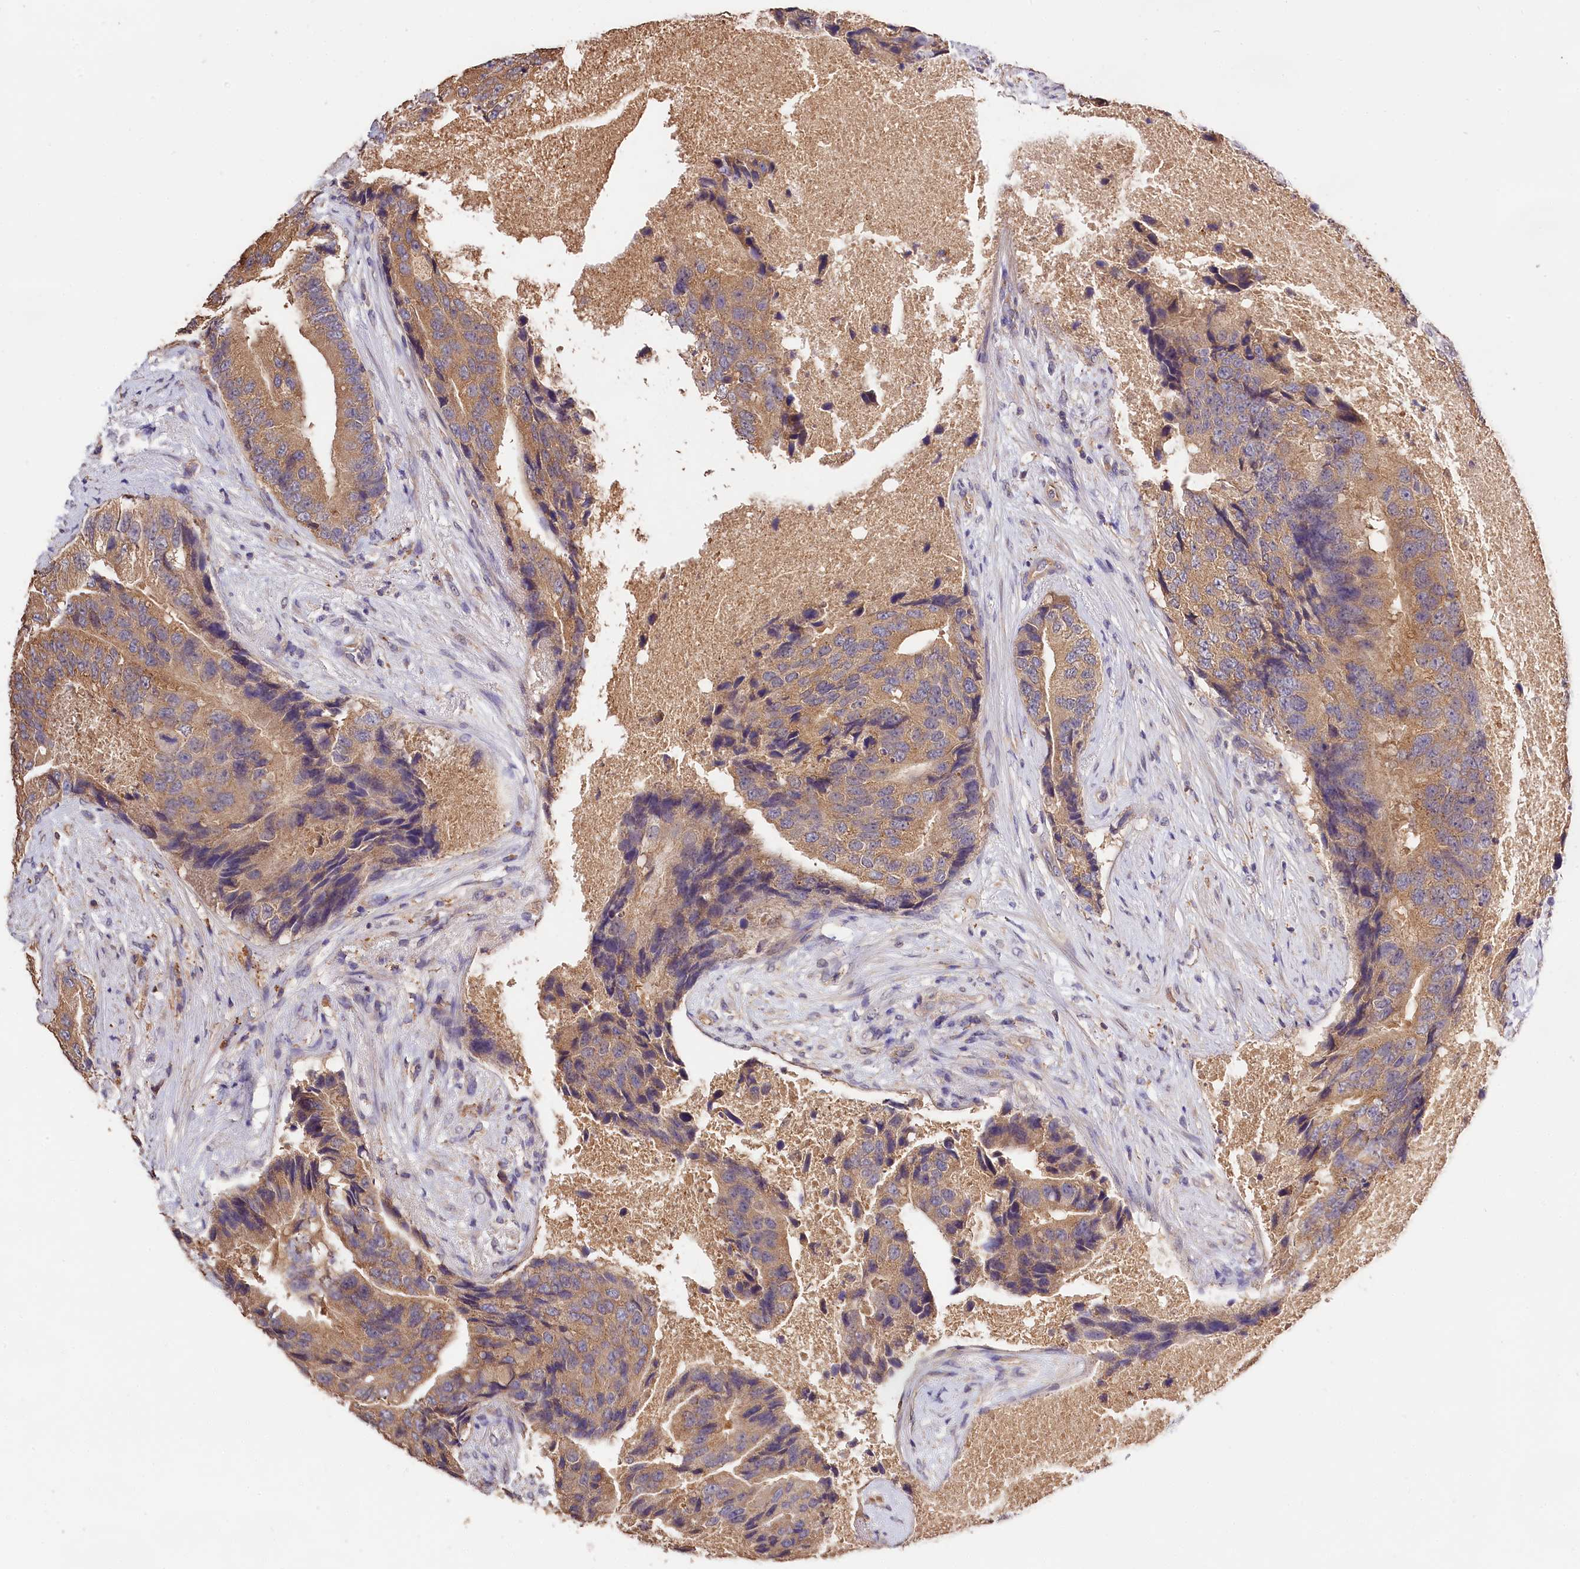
{"staining": {"intensity": "moderate", "quantity": ">75%", "location": "cytoplasmic/membranous"}, "tissue": "prostate cancer", "cell_type": "Tumor cells", "image_type": "cancer", "snomed": [{"axis": "morphology", "description": "Adenocarcinoma, High grade"}, {"axis": "topography", "description": "Prostate"}], "caption": "Moderate cytoplasmic/membranous protein expression is identified in about >75% of tumor cells in high-grade adenocarcinoma (prostate). (brown staining indicates protein expression, while blue staining denotes nuclei).", "gene": "OAS3", "patient": {"sex": "male", "age": 70}}